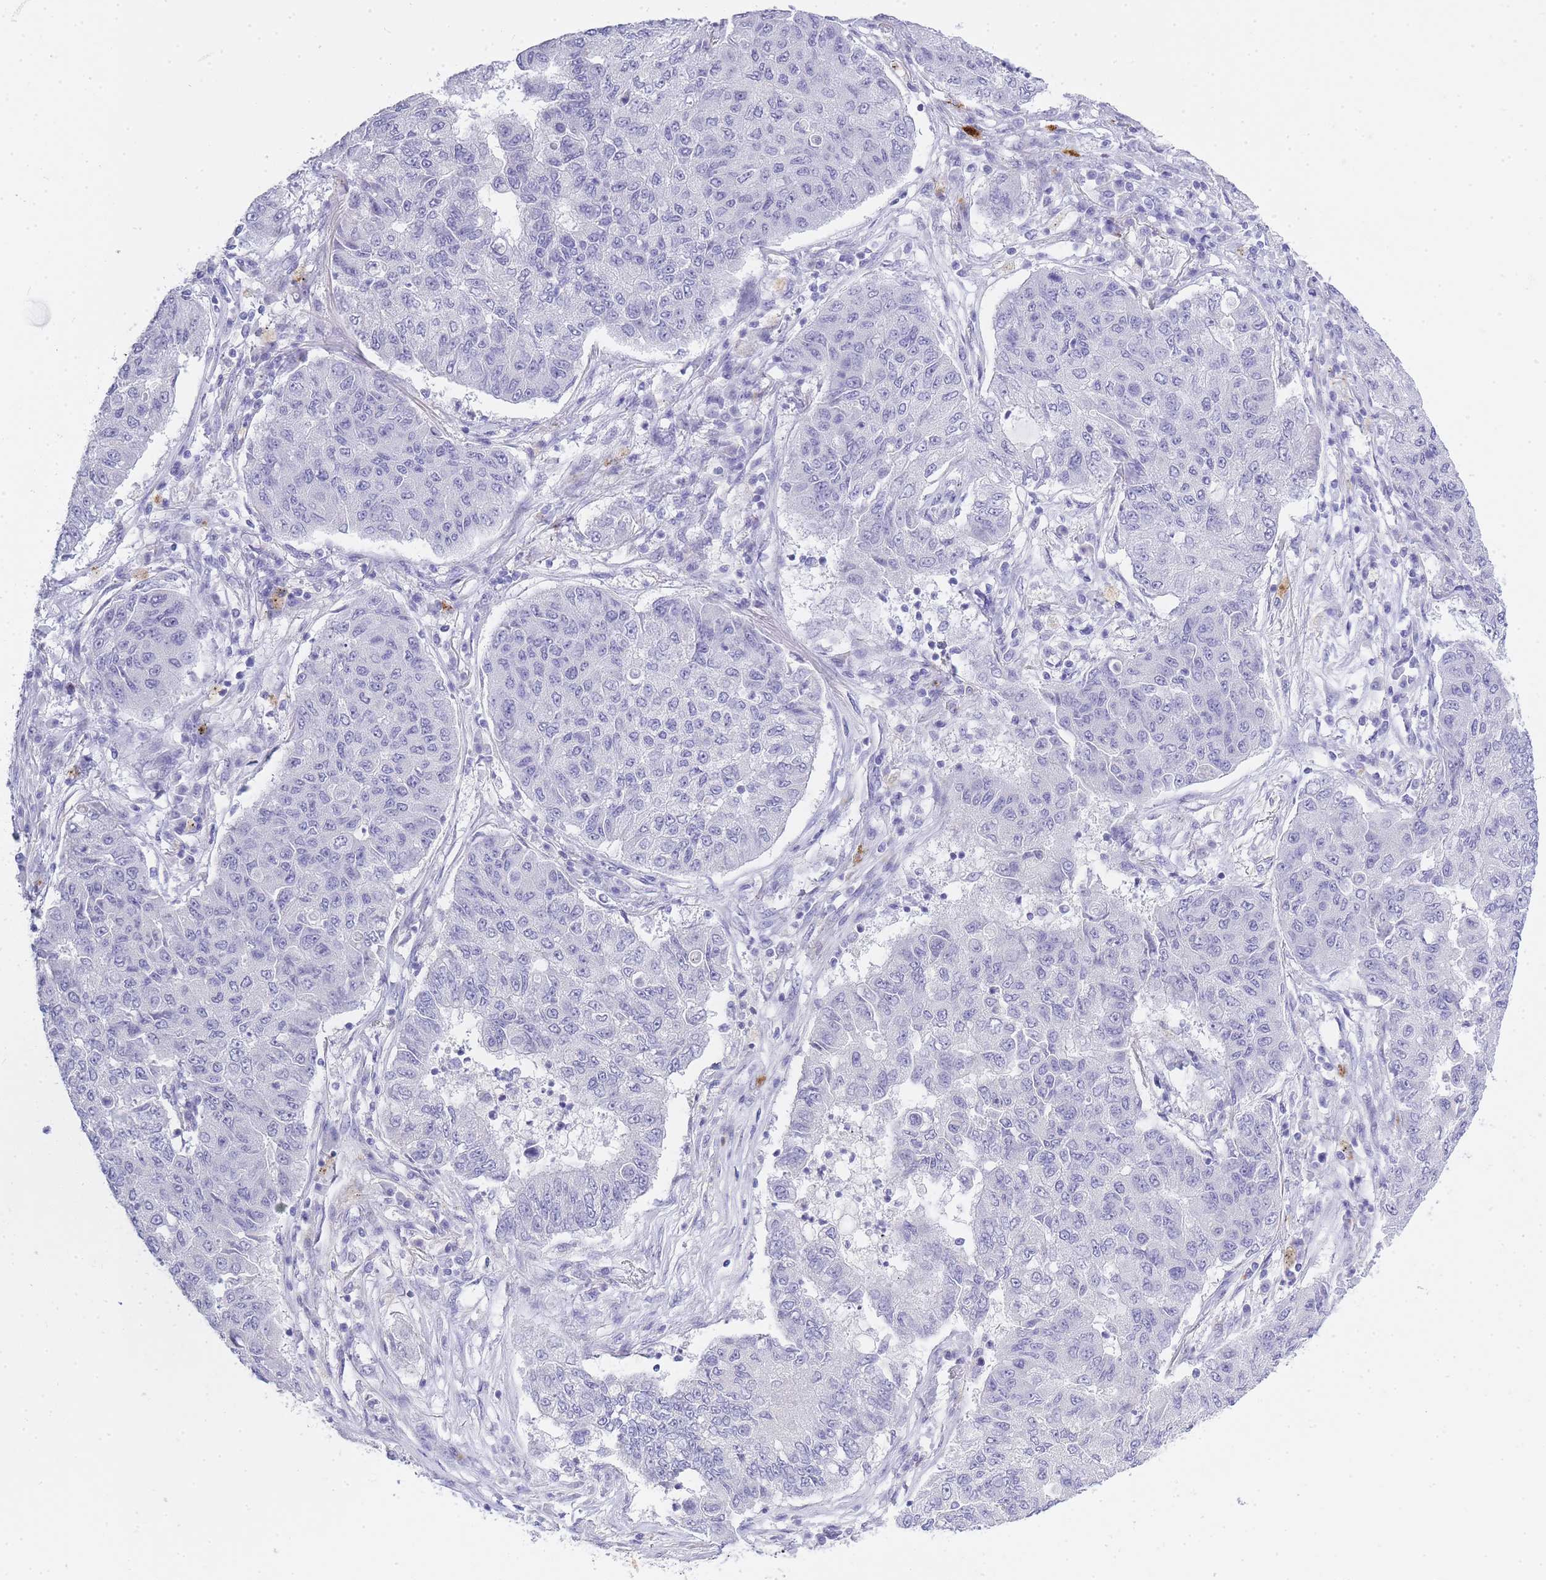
{"staining": {"intensity": "negative", "quantity": "none", "location": "none"}, "tissue": "lung cancer", "cell_type": "Tumor cells", "image_type": "cancer", "snomed": [{"axis": "morphology", "description": "Squamous cell carcinoma, NOS"}, {"axis": "topography", "description": "Lung"}], "caption": "Immunohistochemistry image of neoplastic tissue: squamous cell carcinoma (lung) stained with DAB reveals no significant protein expression in tumor cells.", "gene": "RHO", "patient": {"sex": "male", "age": 74}}